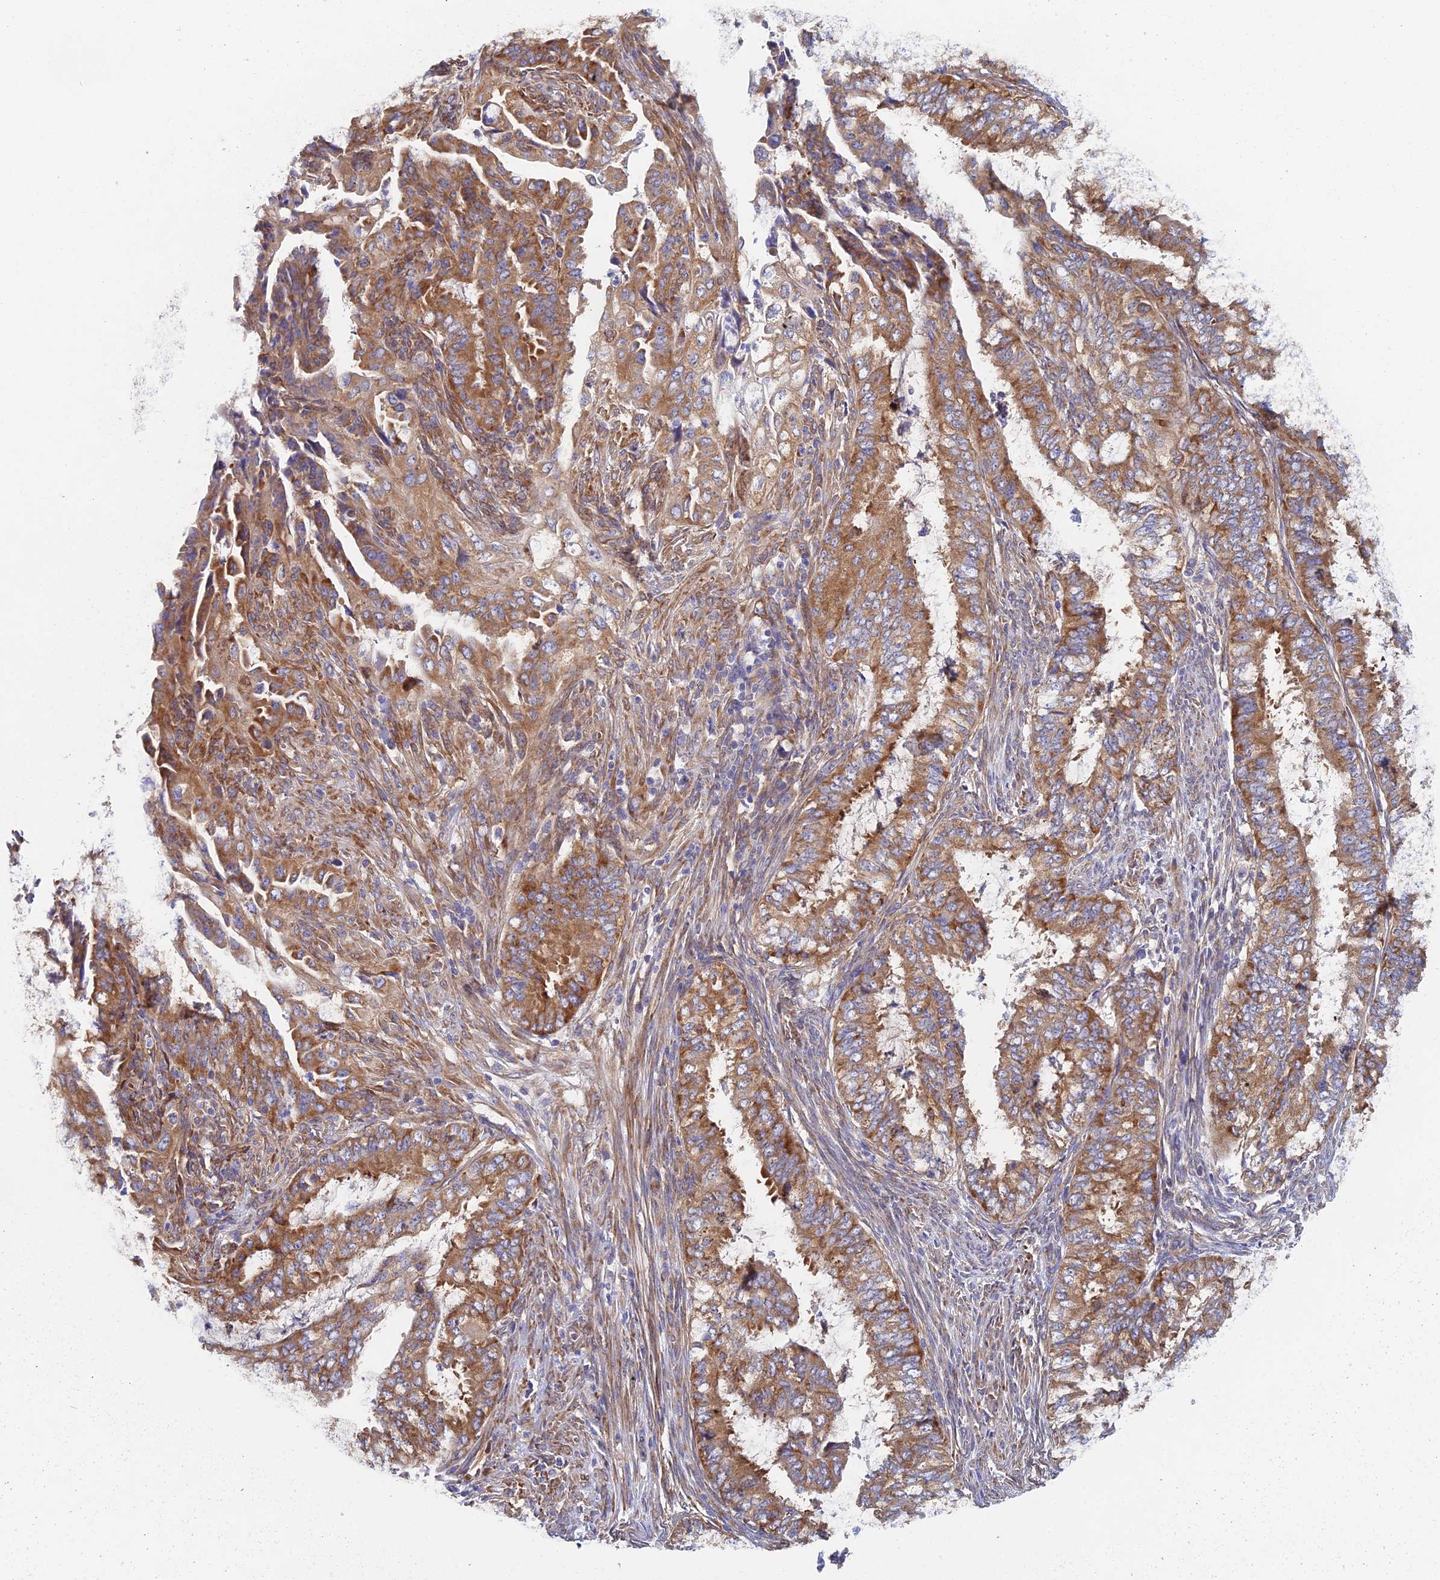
{"staining": {"intensity": "moderate", "quantity": ">75%", "location": "cytoplasmic/membranous"}, "tissue": "endometrial cancer", "cell_type": "Tumor cells", "image_type": "cancer", "snomed": [{"axis": "morphology", "description": "Adenocarcinoma, NOS"}, {"axis": "topography", "description": "Endometrium"}], "caption": "Immunohistochemistry (IHC) micrograph of neoplastic tissue: endometrial adenocarcinoma stained using immunohistochemistry (IHC) displays medium levels of moderate protein expression localized specifically in the cytoplasmic/membranous of tumor cells, appearing as a cytoplasmic/membranous brown color.", "gene": "ELOF1", "patient": {"sex": "female", "age": 51}}